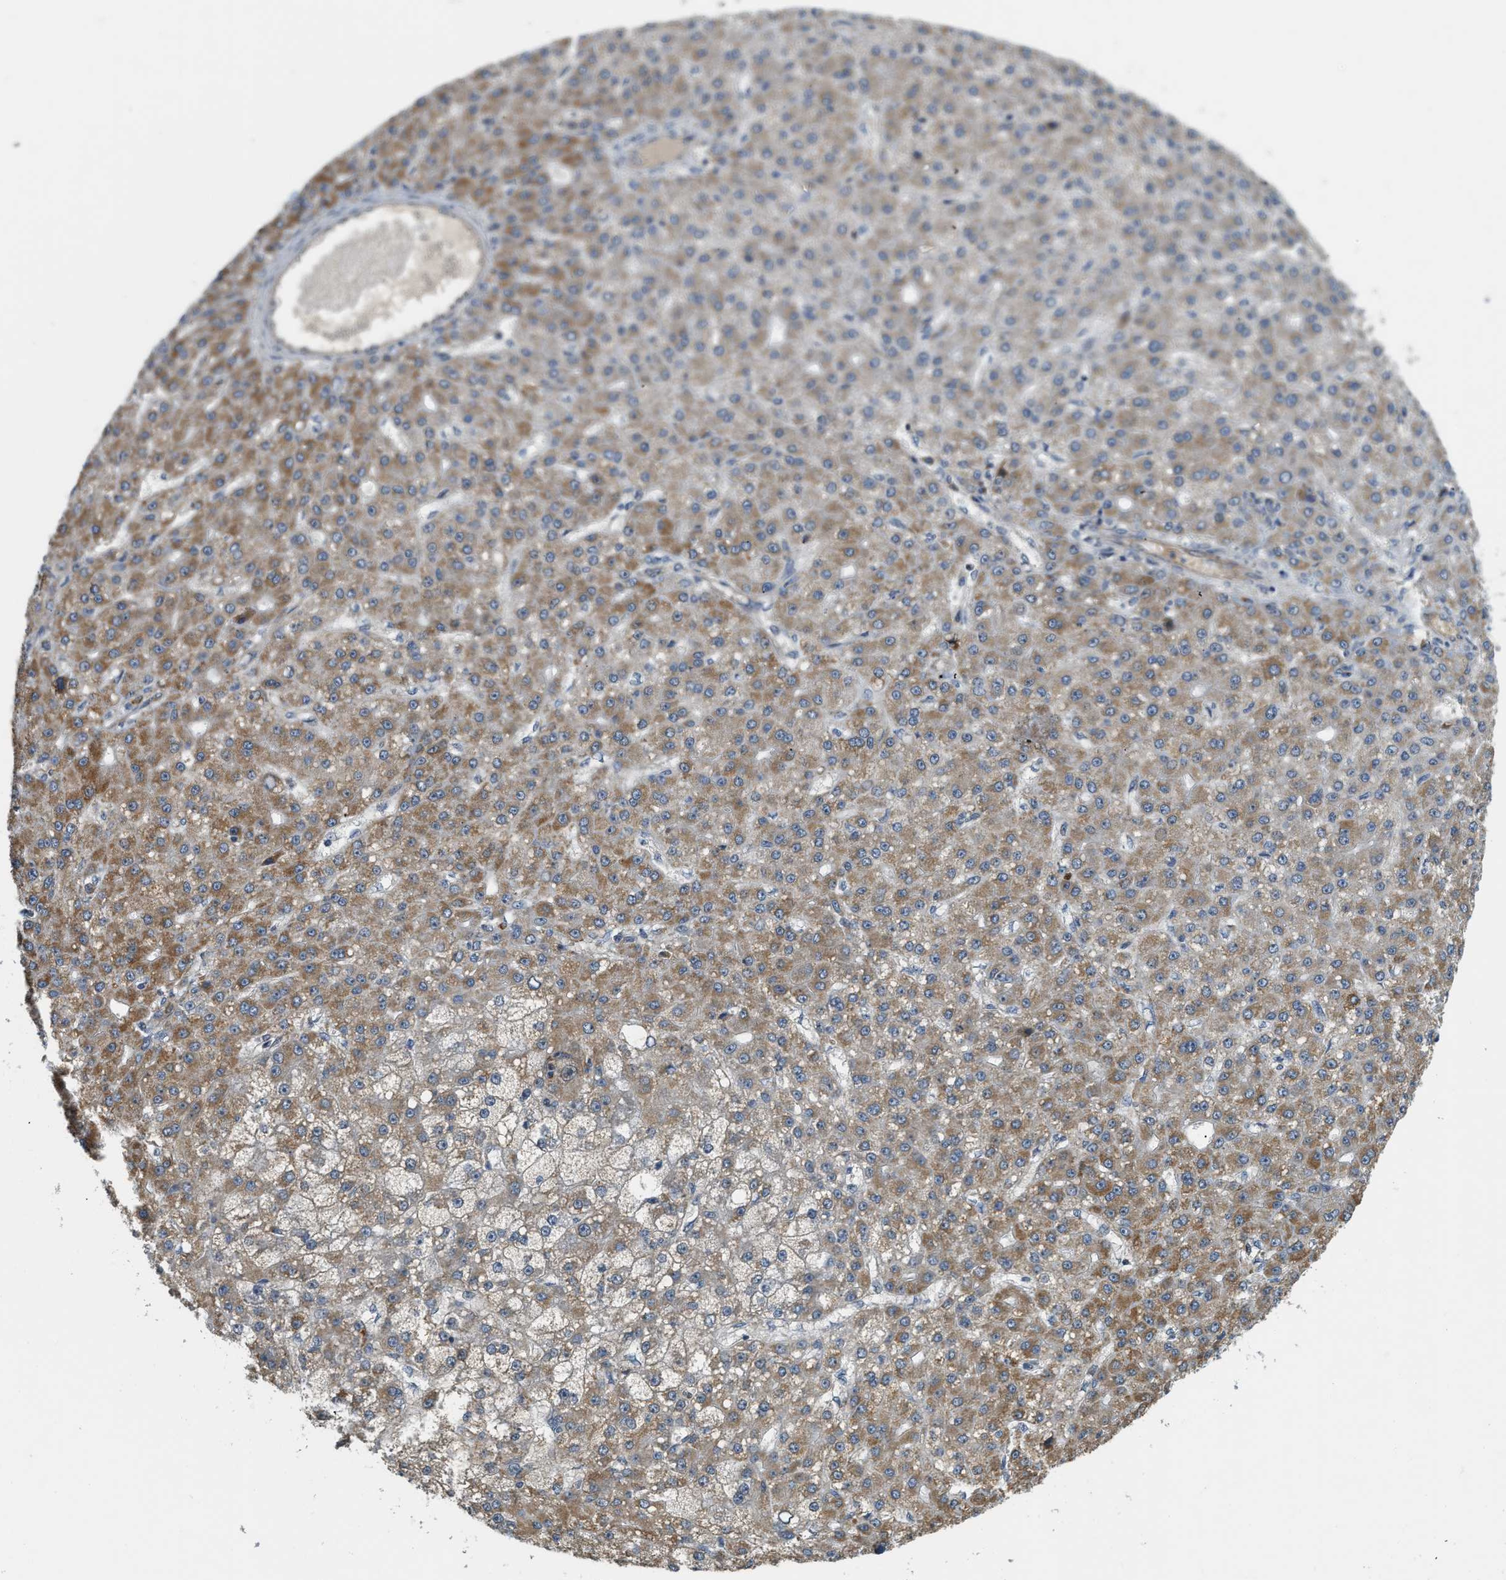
{"staining": {"intensity": "moderate", "quantity": ">75%", "location": "cytoplasmic/membranous"}, "tissue": "liver cancer", "cell_type": "Tumor cells", "image_type": "cancer", "snomed": [{"axis": "morphology", "description": "Carcinoma, Hepatocellular, NOS"}, {"axis": "topography", "description": "Liver"}], "caption": "Immunohistochemical staining of human hepatocellular carcinoma (liver) displays medium levels of moderate cytoplasmic/membranous protein staining in approximately >75% of tumor cells.", "gene": "STARD3NL", "patient": {"sex": "male", "age": 67}}